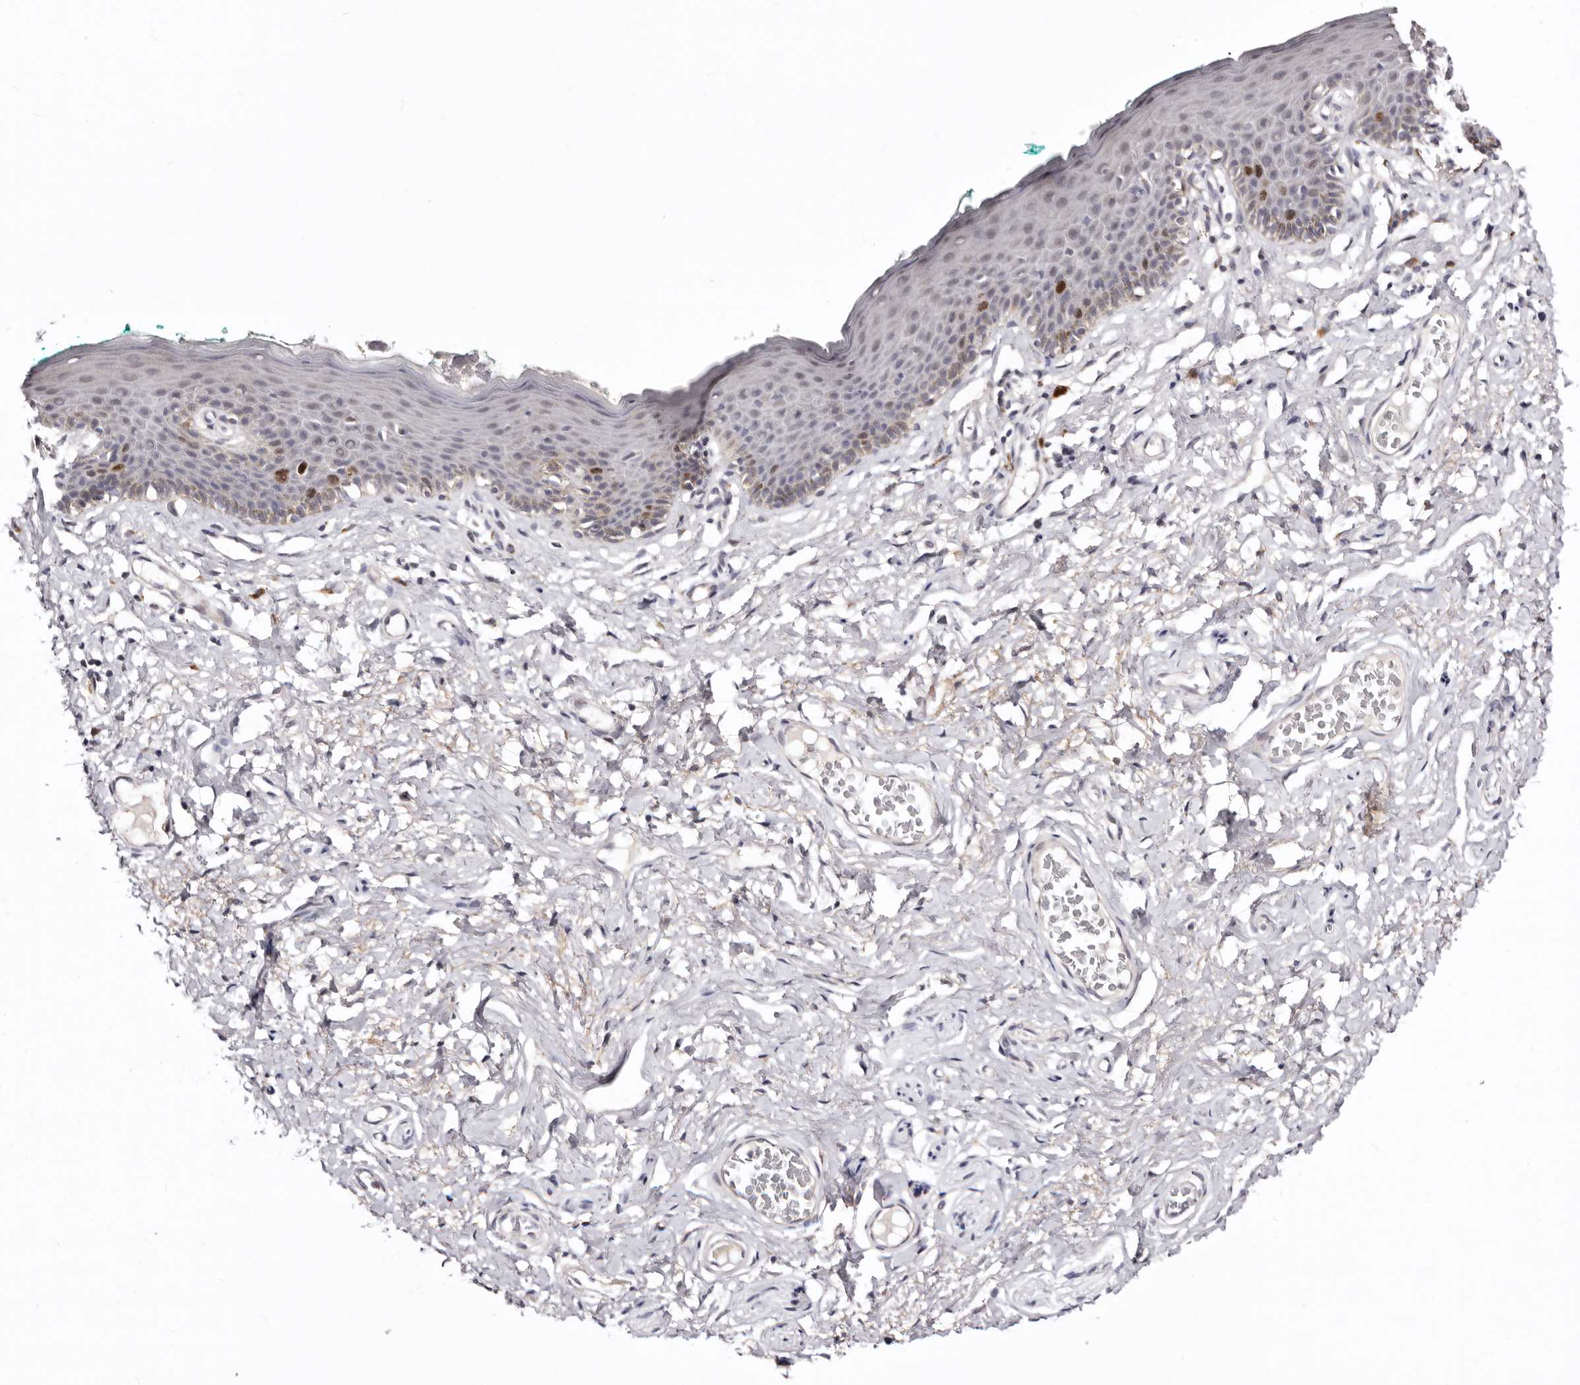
{"staining": {"intensity": "strong", "quantity": "<25%", "location": "nuclear"}, "tissue": "skin", "cell_type": "Epidermal cells", "image_type": "normal", "snomed": [{"axis": "morphology", "description": "Normal tissue, NOS"}, {"axis": "topography", "description": "Vulva"}], "caption": "An IHC histopathology image of unremarkable tissue is shown. Protein staining in brown highlights strong nuclear positivity in skin within epidermal cells.", "gene": "CDCA8", "patient": {"sex": "female", "age": 66}}